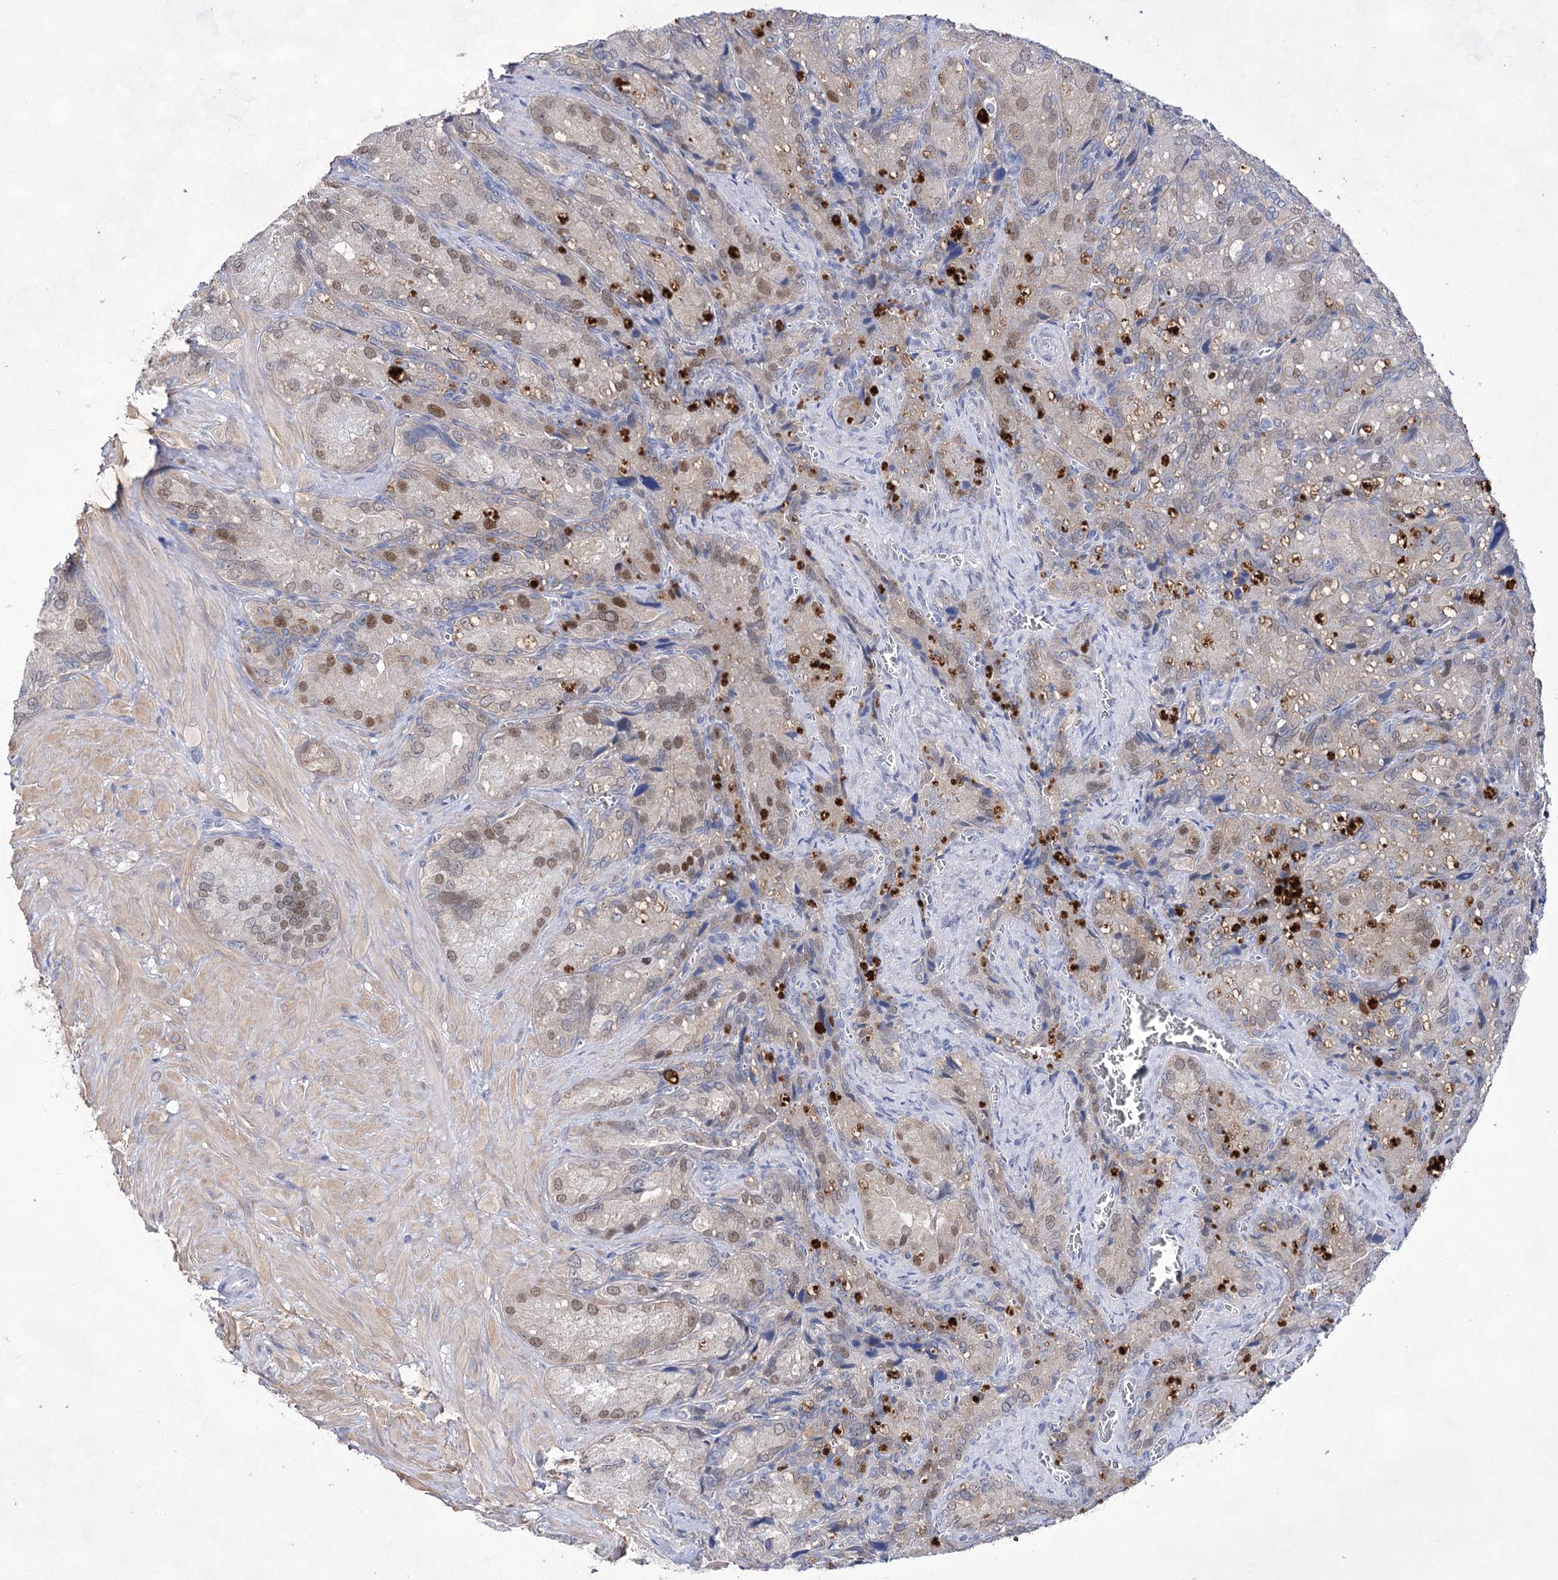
{"staining": {"intensity": "moderate", "quantity": "<25%", "location": "nuclear"}, "tissue": "seminal vesicle", "cell_type": "Glandular cells", "image_type": "normal", "snomed": [{"axis": "morphology", "description": "Normal tissue, NOS"}, {"axis": "topography", "description": "Seminal veicle"}], "caption": "Glandular cells show moderate nuclear expression in approximately <25% of cells in unremarkable seminal vesicle. (Stains: DAB in brown, nuclei in blue, Microscopy: brightfield microscopy at high magnification).", "gene": "UGDH", "patient": {"sex": "male", "age": 62}}